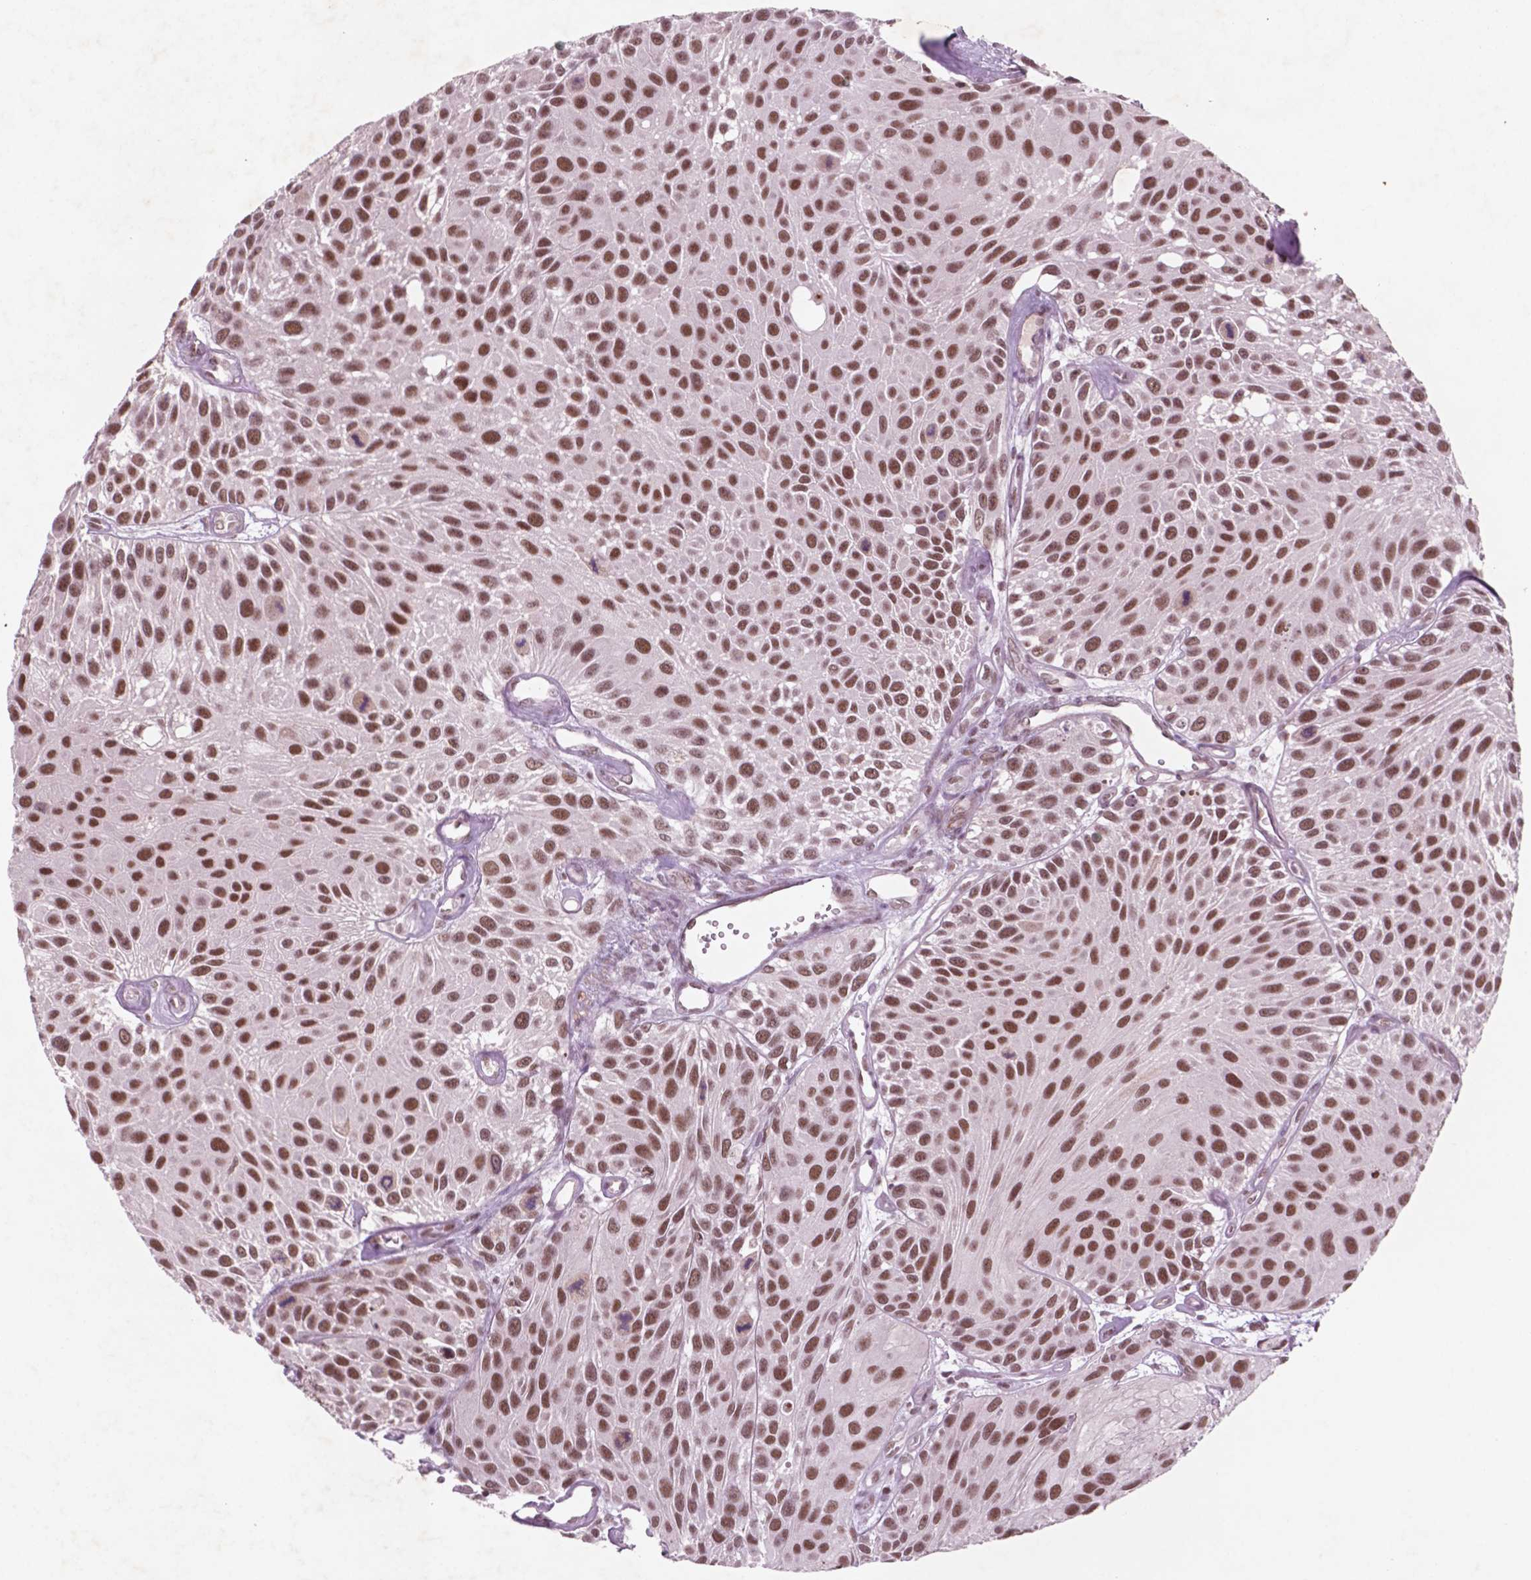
{"staining": {"intensity": "moderate", "quantity": ">75%", "location": "nuclear"}, "tissue": "urothelial cancer", "cell_type": "Tumor cells", "image_type": "cancer", "snomed": [{"axis": "morphology", "description": "Urothelial carcinoma, Low grade"}, {"axis": "topography", "description": "Urinary bladder"}], "caption": "Human urothelial cancer stained for a protein (brown) exhibits moderate nuclear positive positivity in approximately >75% of tumor cells.", "gene": "CTR9", "patient": {"sex": "female", "age": 87}}